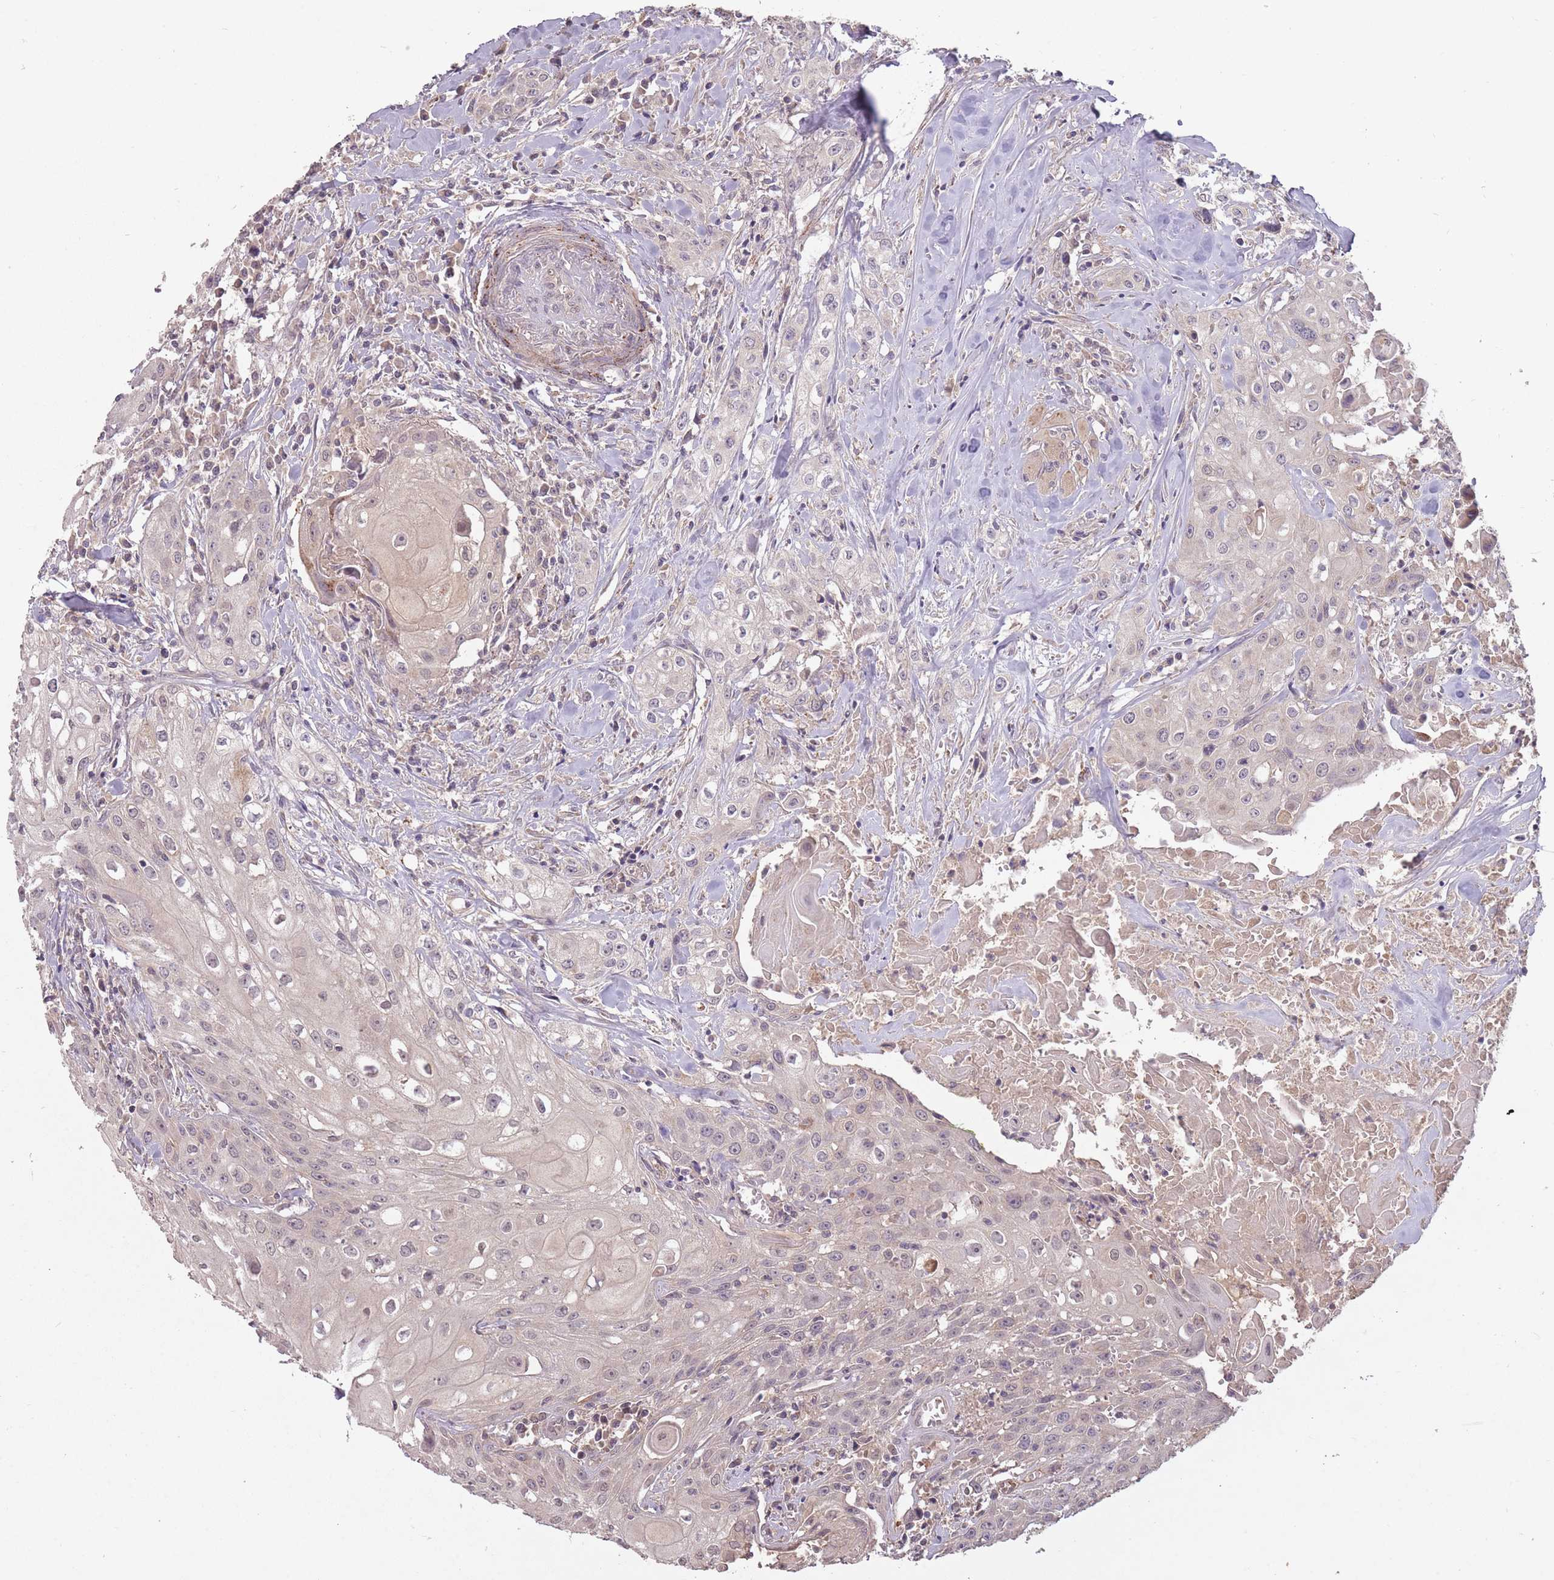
{"staining": {"intensity": "negative", "quantity": "none", "location": "none"}, "tissue": "head and neck cancer", "cell_type": "Tumor cells", "image_type": "cancer", "snomed": [{"axis": "morphology", "description": "Squamous cell carcinoma, NOS"}, {"axis": "topography", "description": "Oral tissue"}, {"axis": "topography", "description": "Head-Neck"}], "caption": "The histopathology image shows no significant expression in tumor cells of head and neck cancer.", "gene": "LRATD2", "patient": {"sex": "female", "age": 82}}